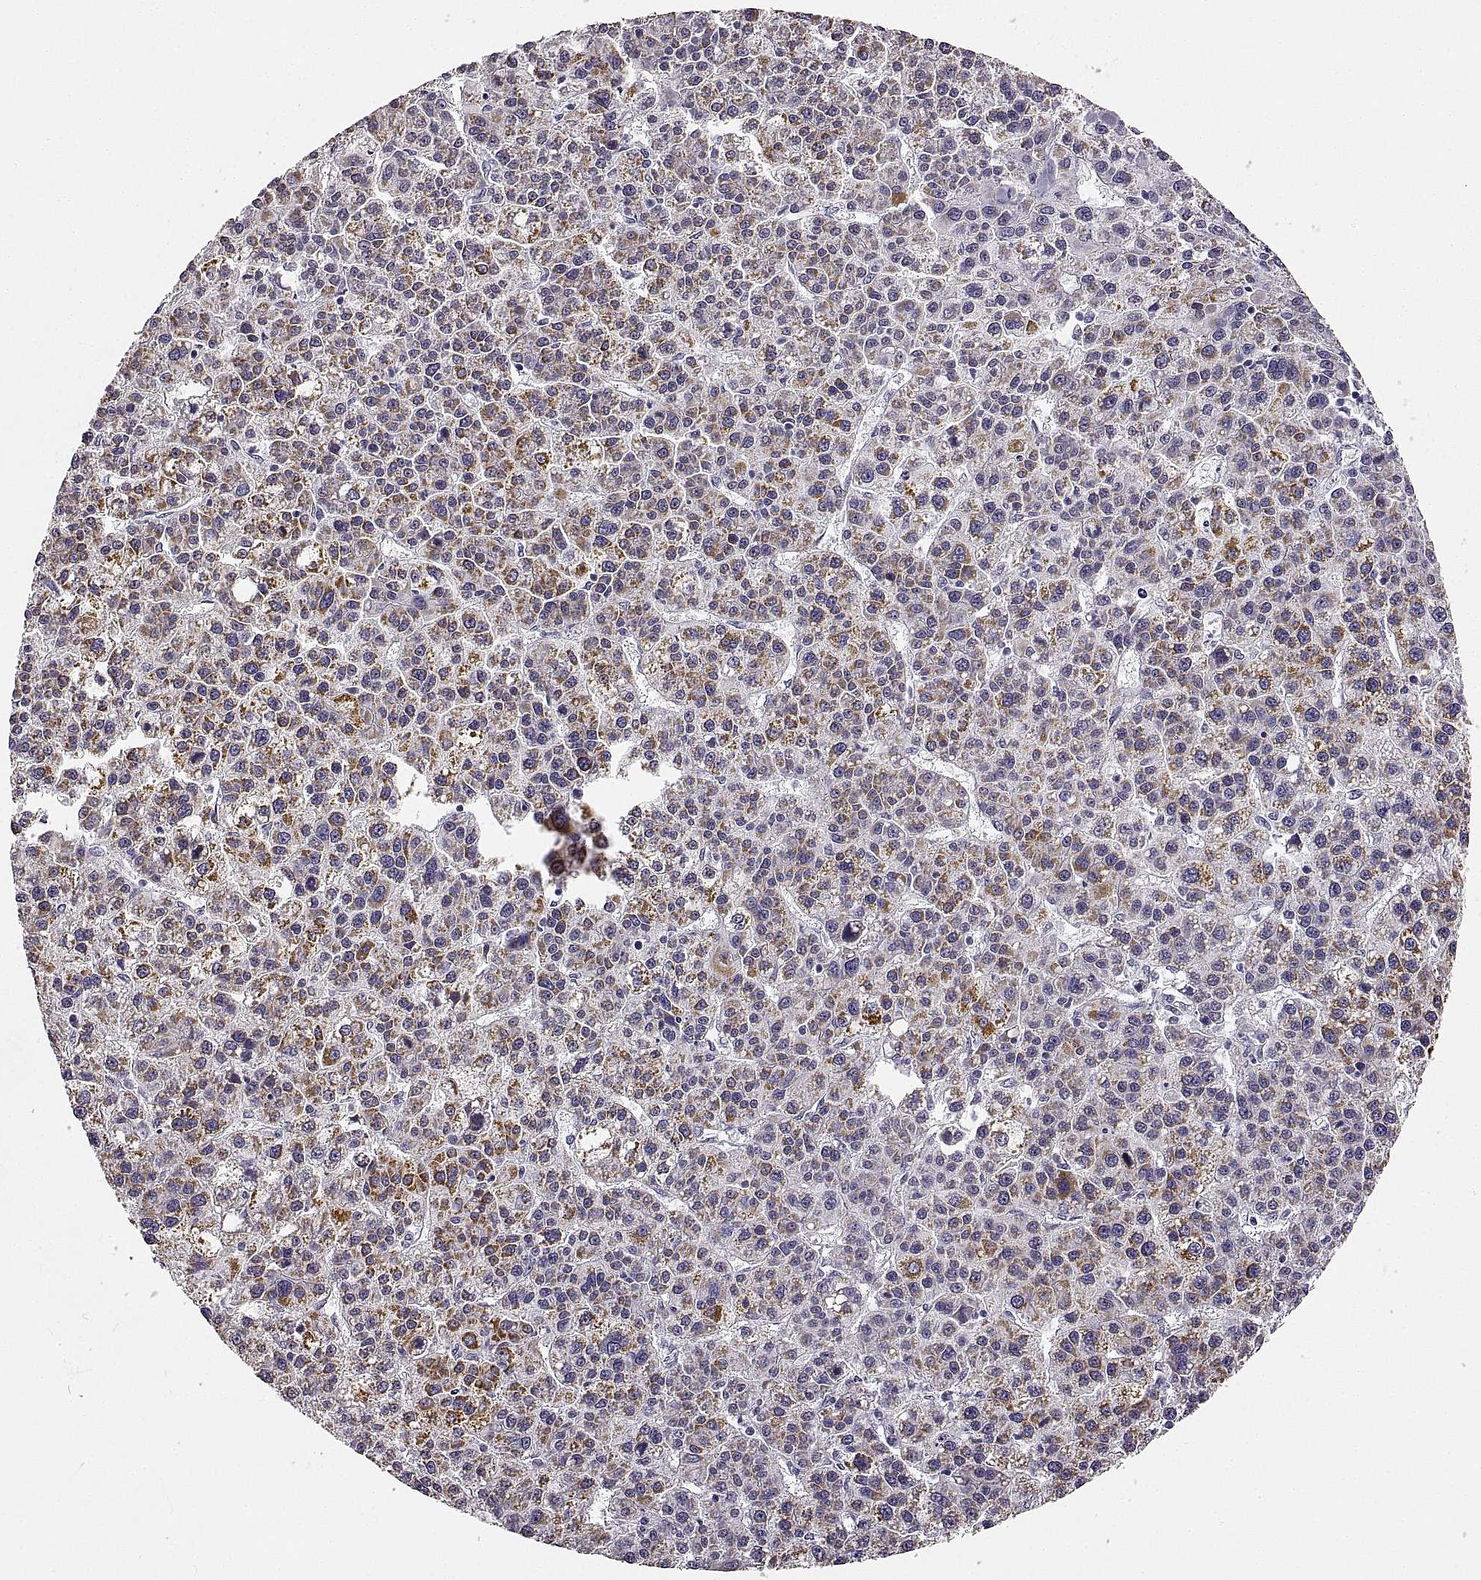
{"staining": {"intensity": "weak", "quantity": ">75%", "location": "cytoplasmic/membranous"}, "tissue": "liver cancer", "cell_type": "Tumor cells", "image_type": "cancer", "snomed": [{"axis": "morphology", "description": "Carcinoma, Hepatocellular, NOS"}, {"axis": "topography", "description": "Liver"}], "caption": "Liver hepatocellular carcinoma stained with a brown dye shows weak cytoplasmic/membranous positive staining in about >75% of tumor cells.", "gene": "RDH13", "patient": {"sex": "female", "age": 58}}